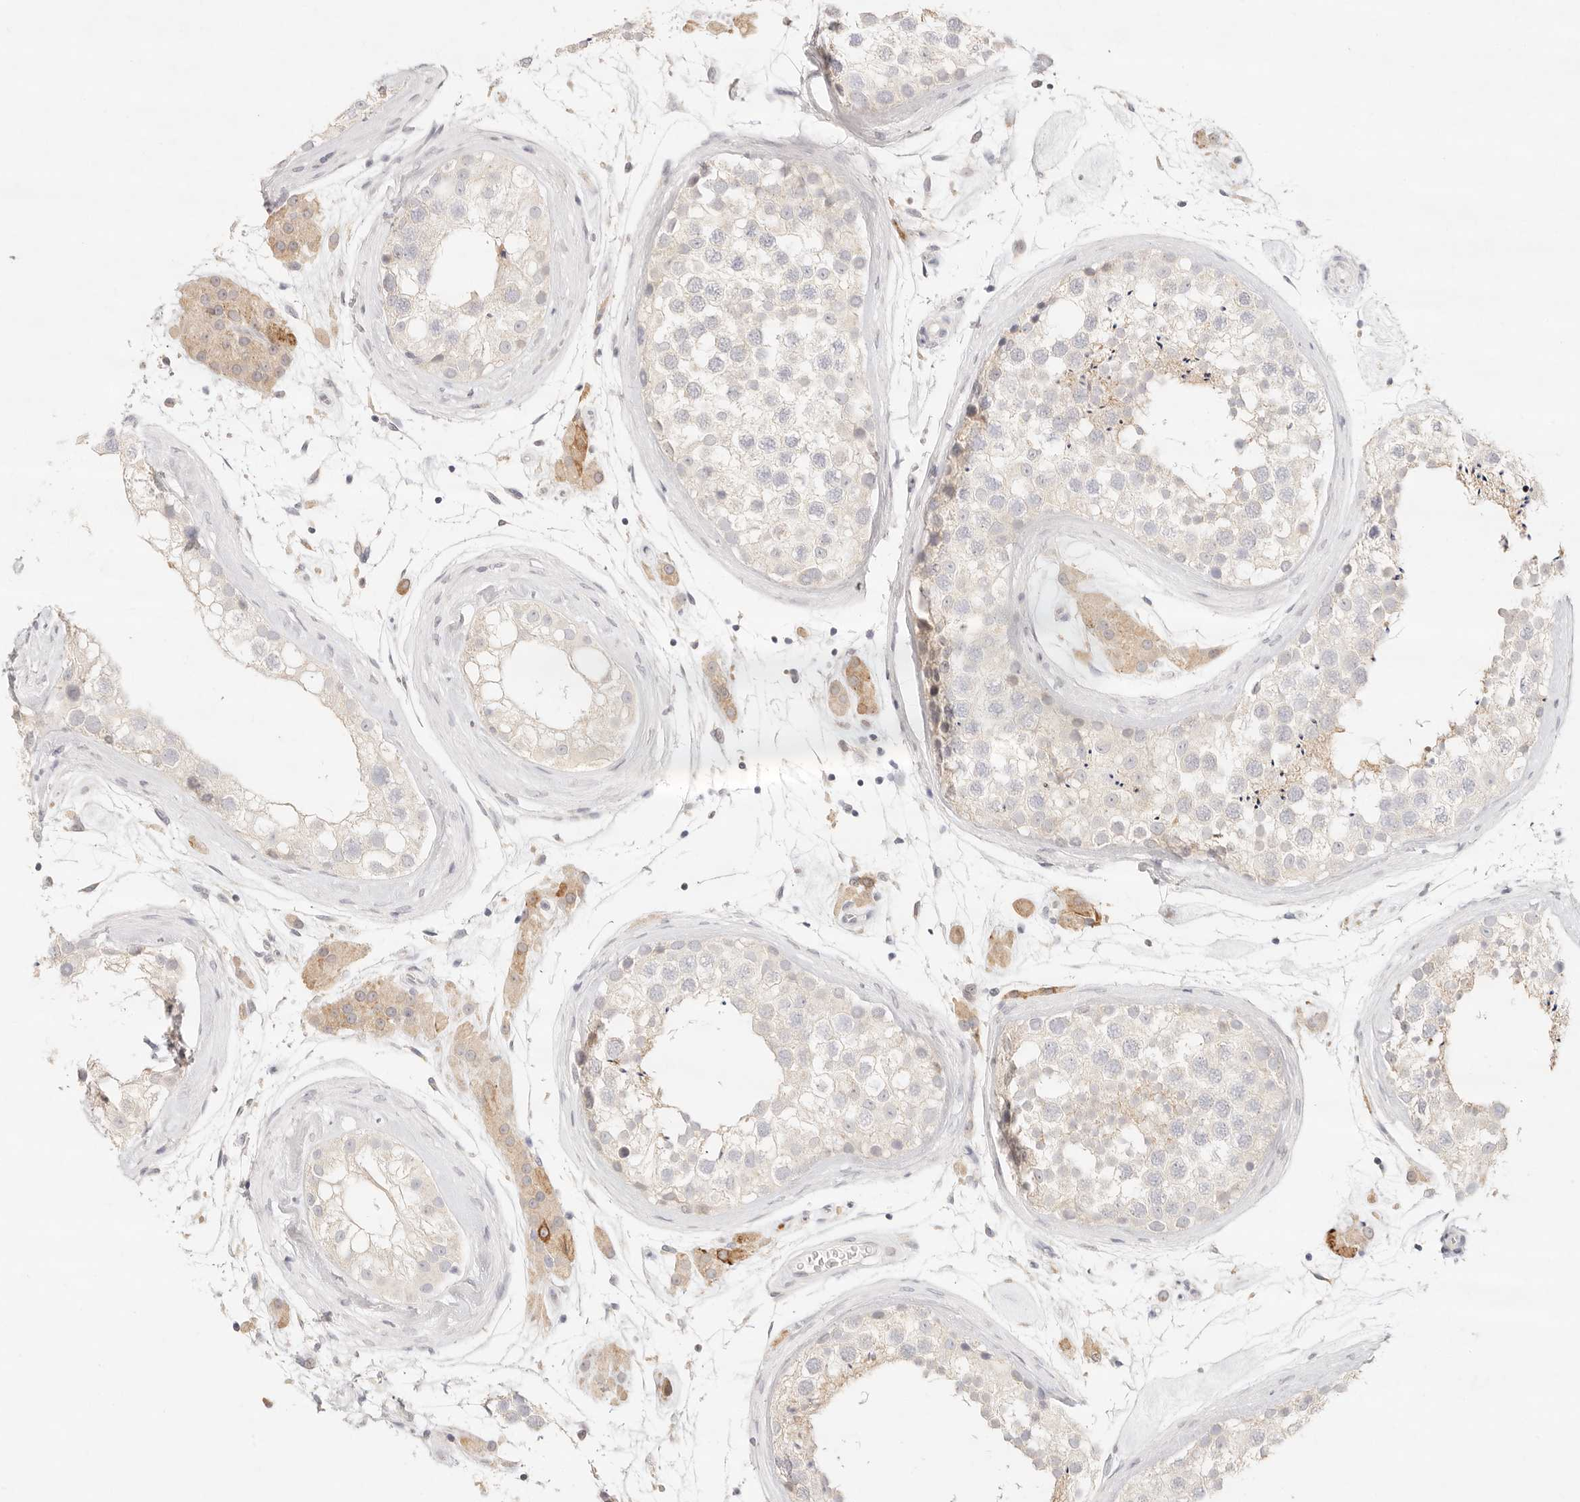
{"staining": {"intensity": "weak", "quantity": "<25%", "location": "cytoplasmic/membranous"}, "tissue": "testis", "cell_type": "Cells in seminiferous ducts", "image_type": "normal", "snomed": [{"axis": "morphology", "description": "Normal tissue, NOS"}, {"axis": "topography", "description": "Testis"}], "caption": "Histopathology image shows no protein expression in cells in seminiferous ducts of unremarkable testis.", "gene": "GPR156", "patient": {"sex": "male", "age": 46}}